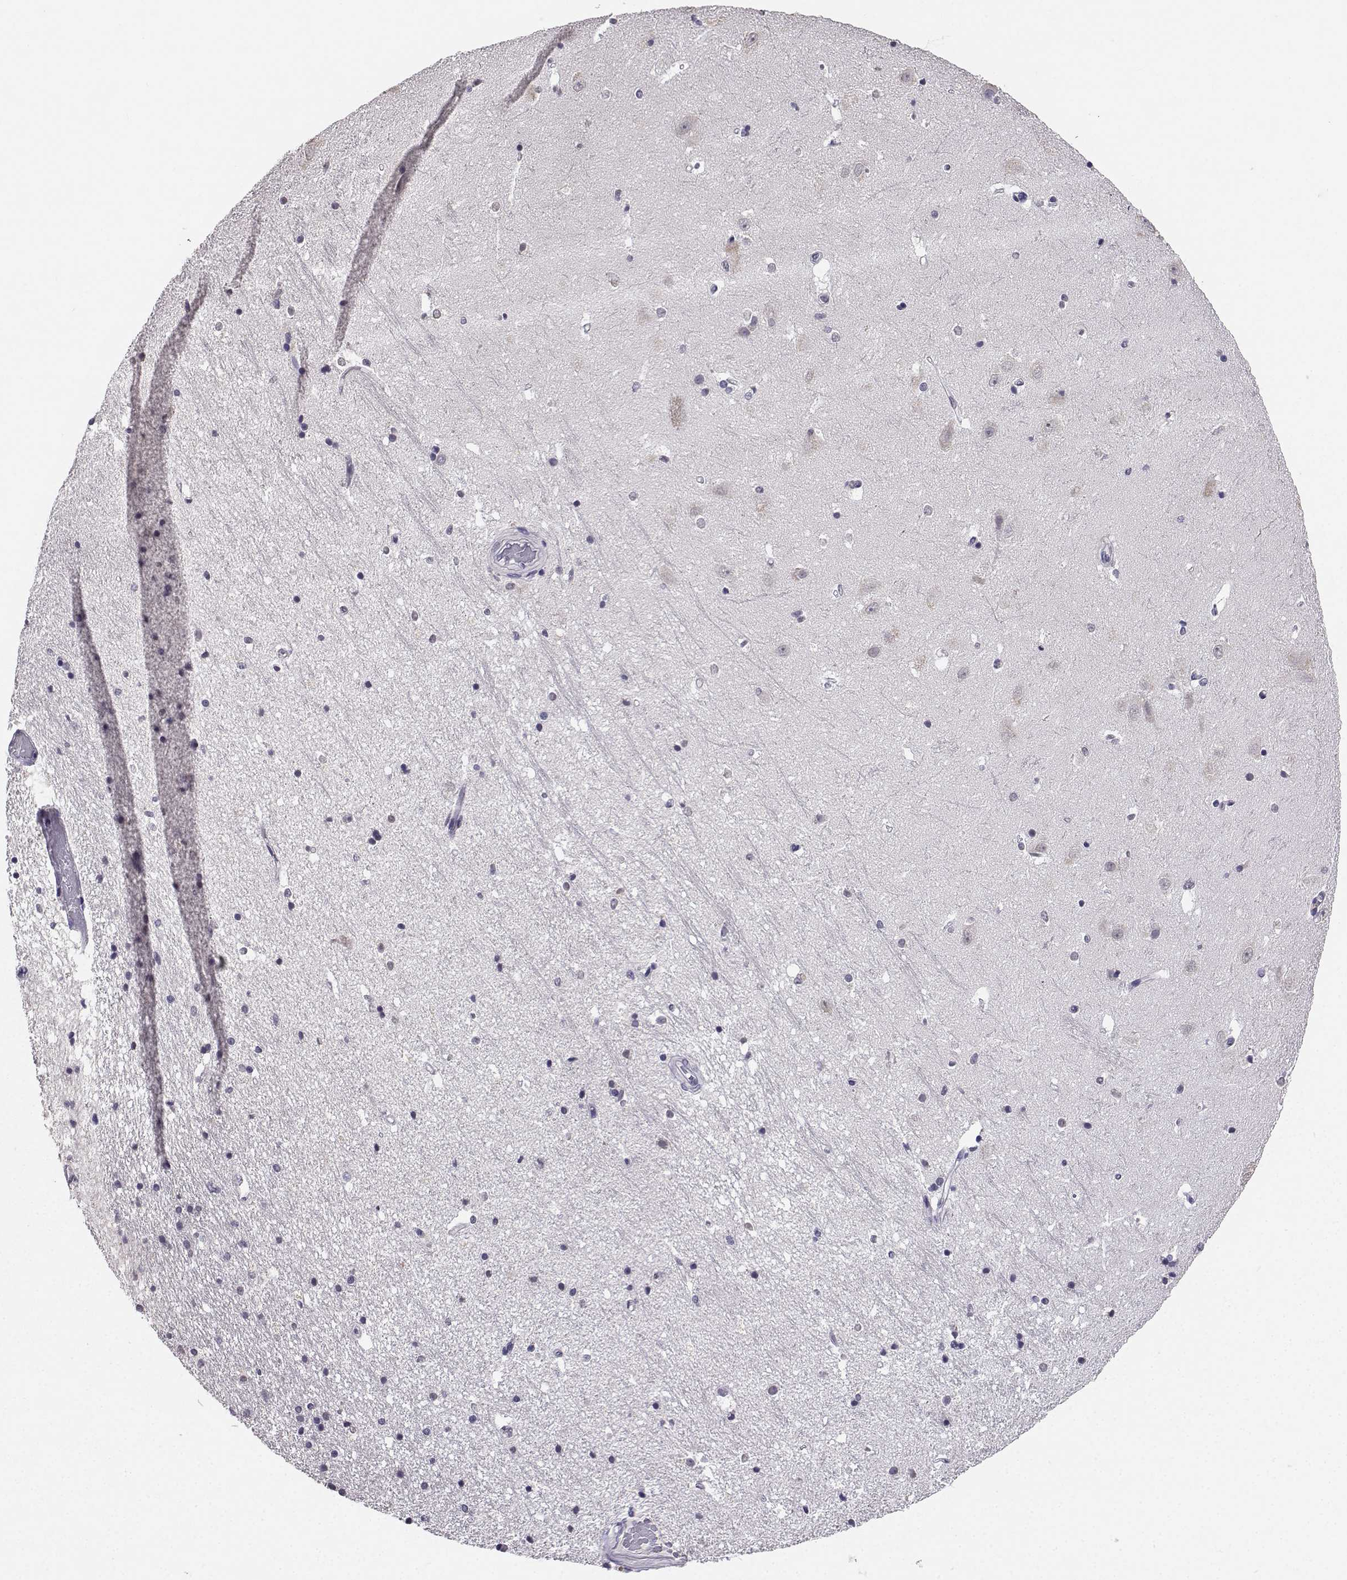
{"staining": {"intensity": "negative", "quantity": "none", "location": "none"}, "tissue": "hippocampus", "cell_type": "Glial cells", "image_type": "normal", "snomed": [{"axis": "morphology", "description": "Normal tissue, NOS"}, {"axis": "topography", "description": "Hippocampus"}], "caption": "DAB (3,3'-diaminobenzidine) immunohistochemical staining of unremarkable hippocampus displays no significant staining in glial cells.", "gene": "SPAG11A", "patient": {"sex": "male", "age": 44}}